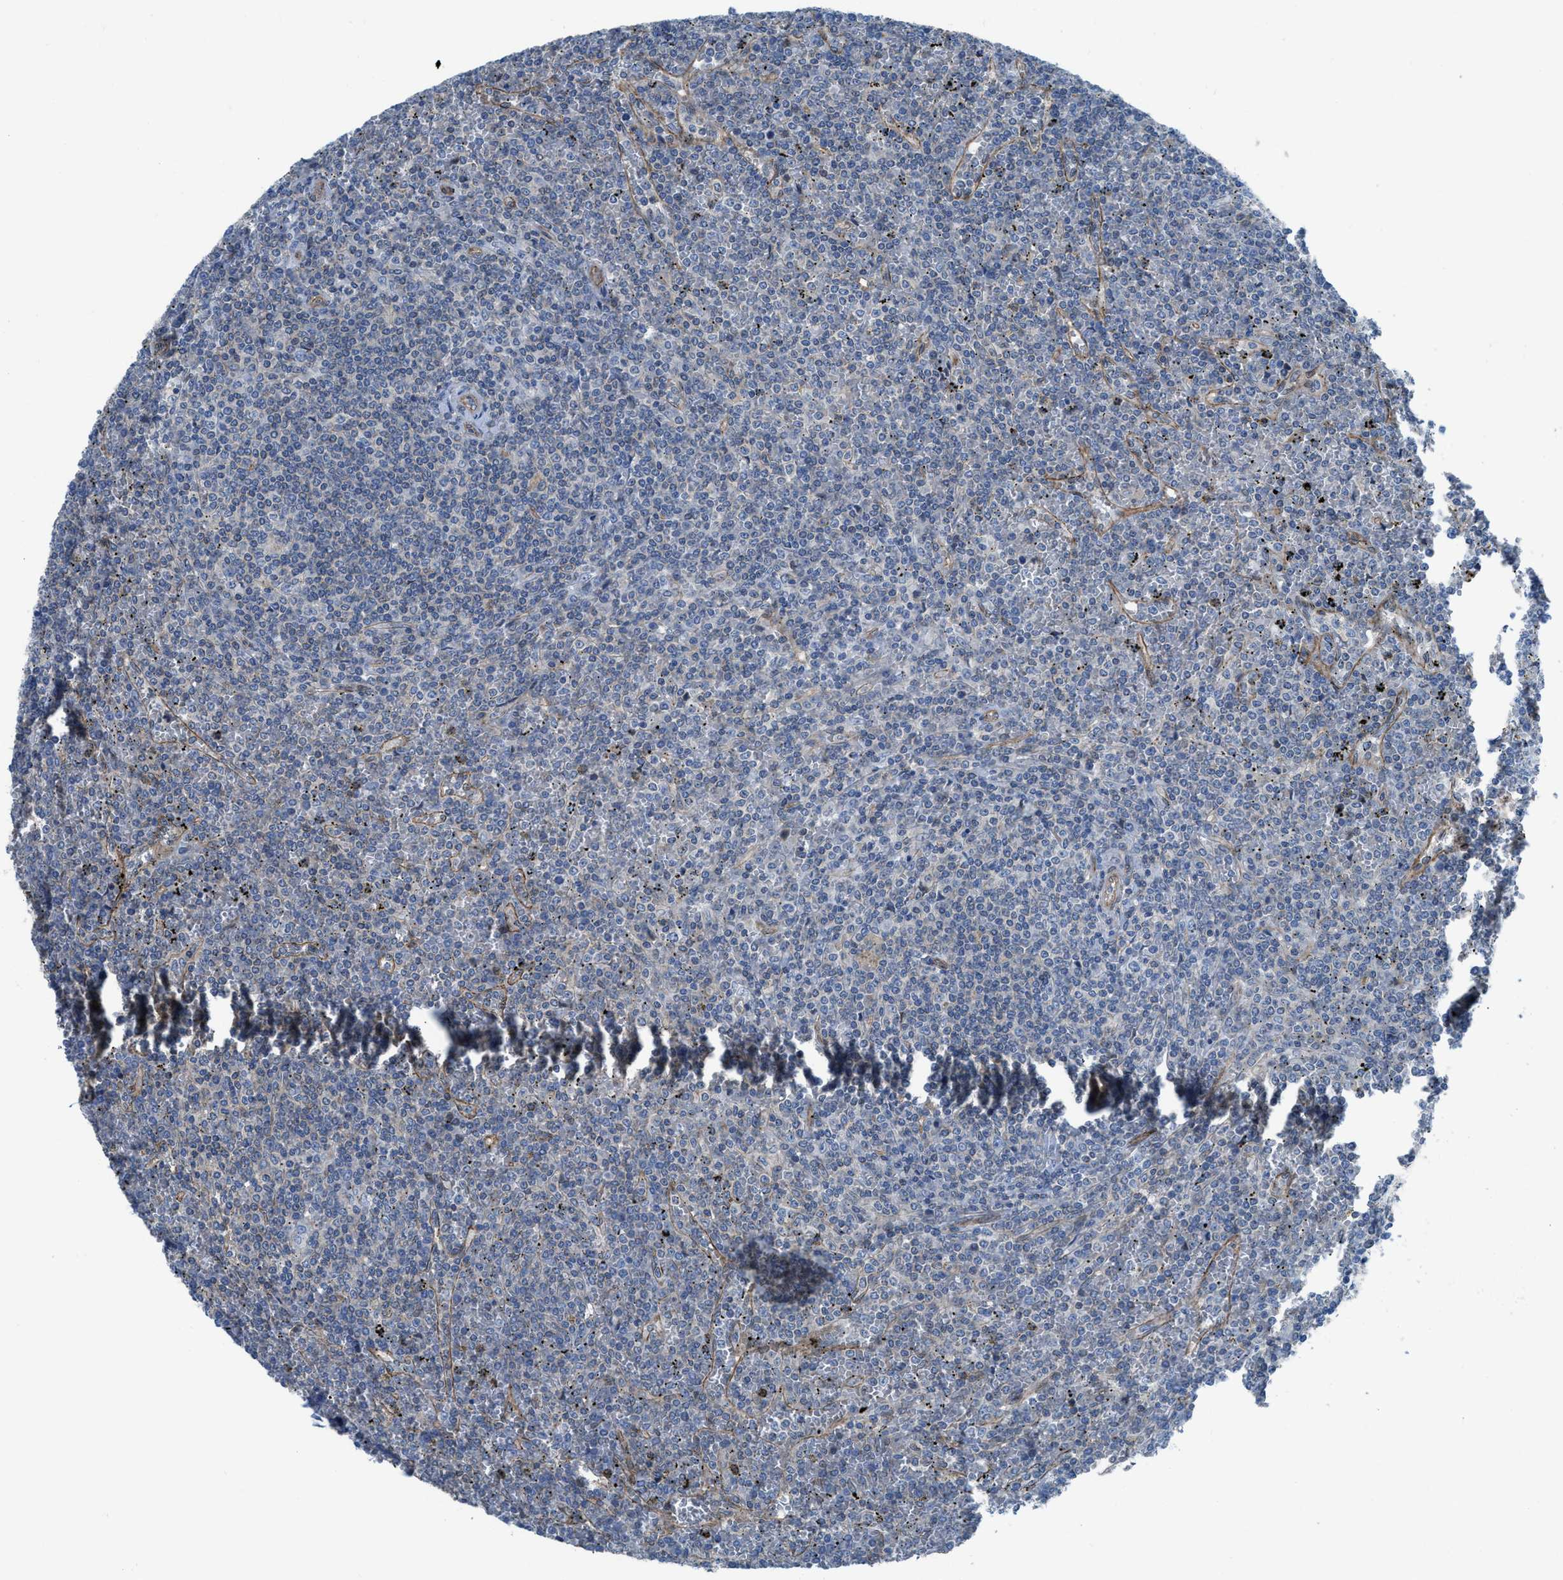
{"staining": {"intensity": "negative", "quantity": "none", "location": "none"}, "tissue": "lymphoma", "cell_type": "Tumor cells", "image_type": "cancer", "snomed": [{"axis": "morphology", "description": "Malignant lymphoma, non-Hodgkin's type, Low grade"}, {"axis": "topography", "description": "Spleen"}], "caption": "Malignant lymphoma, non-Hodgkin's type (low-grade) was stained to show a protein in brown. There is no significant staining in tumor cells.", "gene": "PRKN", "patient": {"sex": "female", "age": 19}}